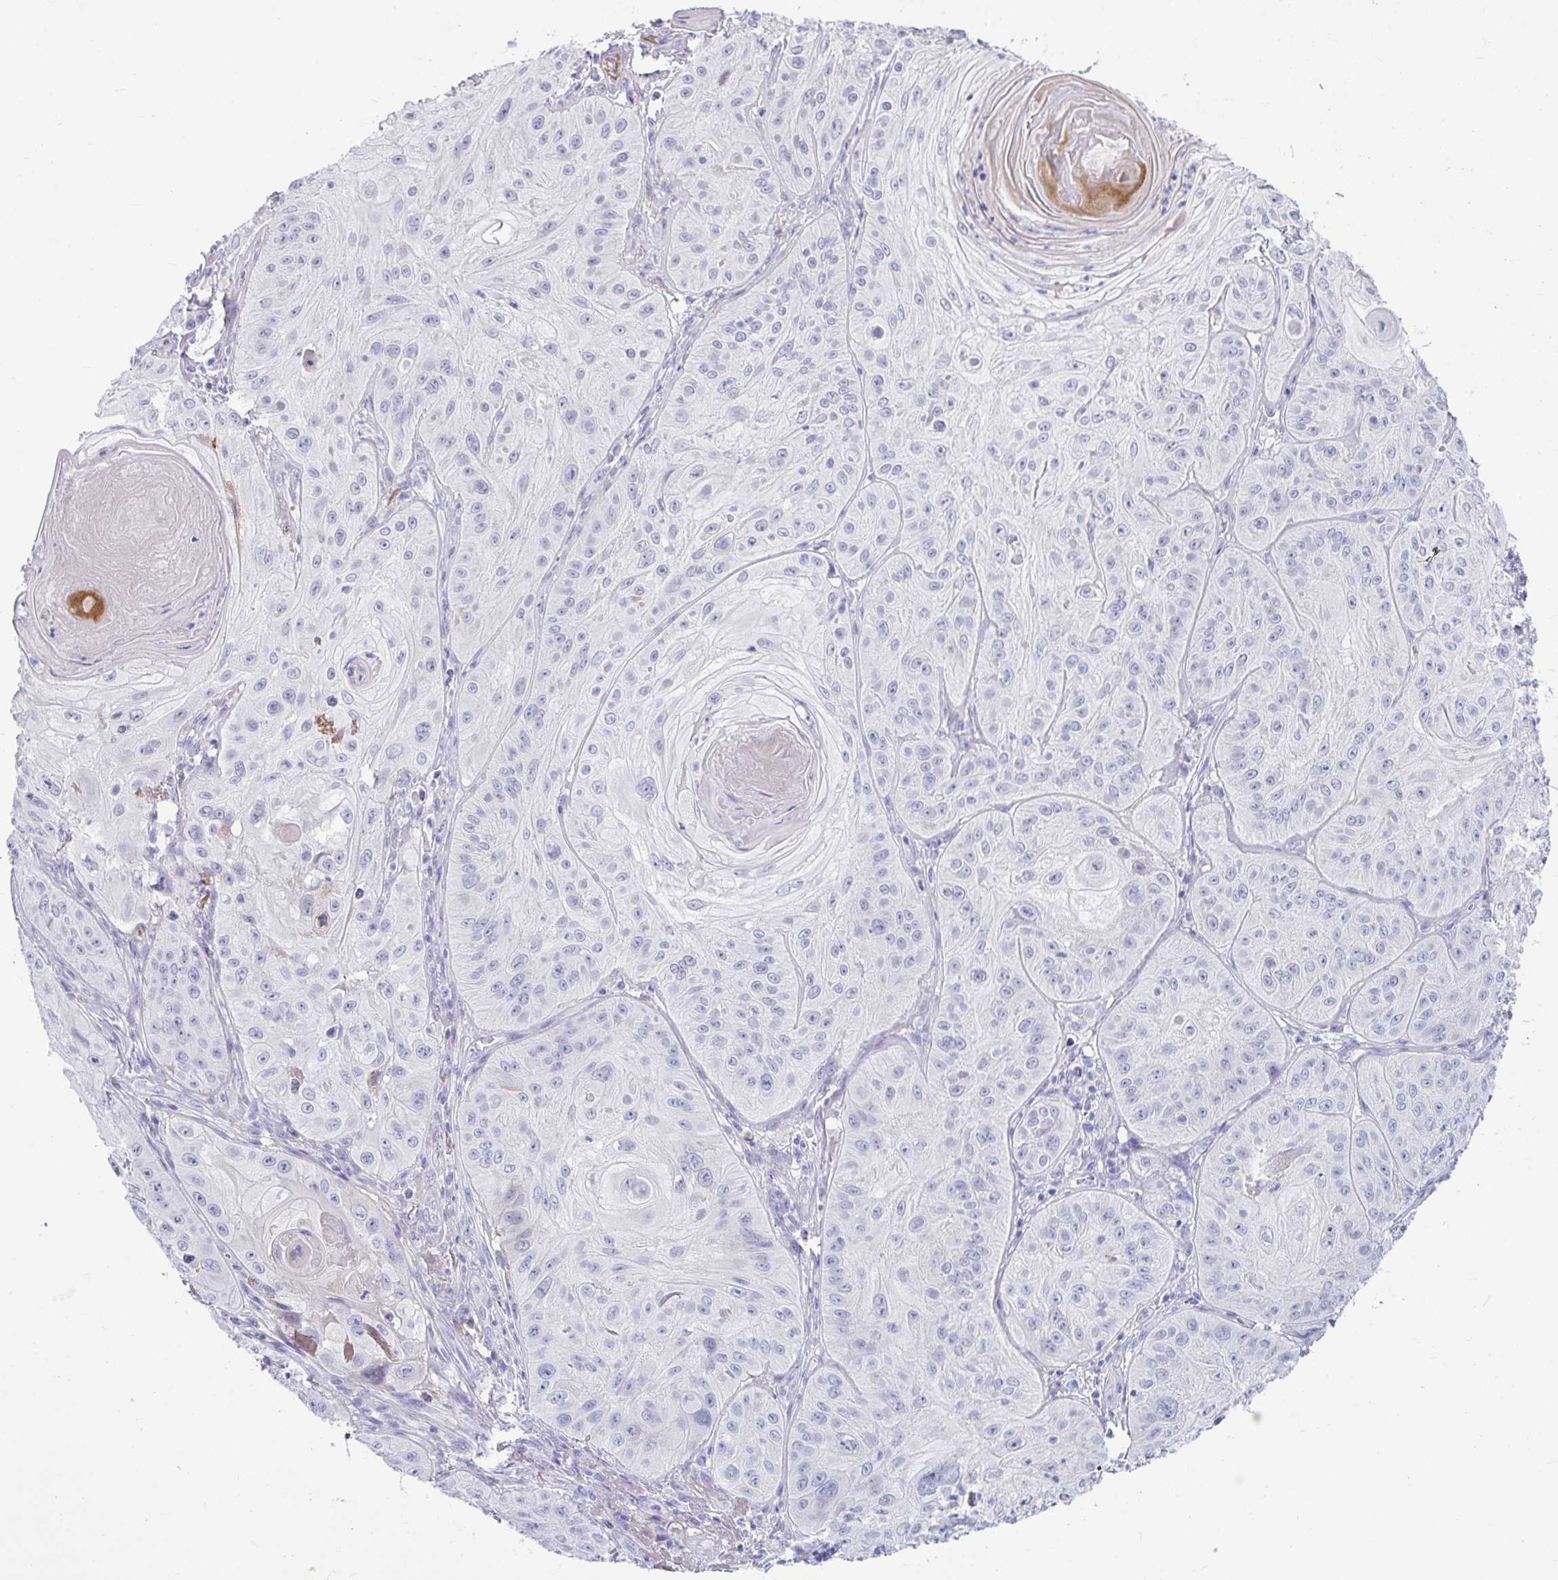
{"staining": {"intensity": "negative", "quantity": "none", "location": "none"}, "tissue": "skin cancer", "cell_type": "Tumor cells", "image_type": "cancer", "snomed": [{"axis": "morphology", "description": "Squamous cell carcinoma, NOS"}, {"axis": "topography", "description": "Skin"}], "caption": "Micrograph shows no significant protein staining in tumor cells of squamous cell carcinoma (skin).", "gene": "NPY", "patient": {"sex": "male", "age": 85}}